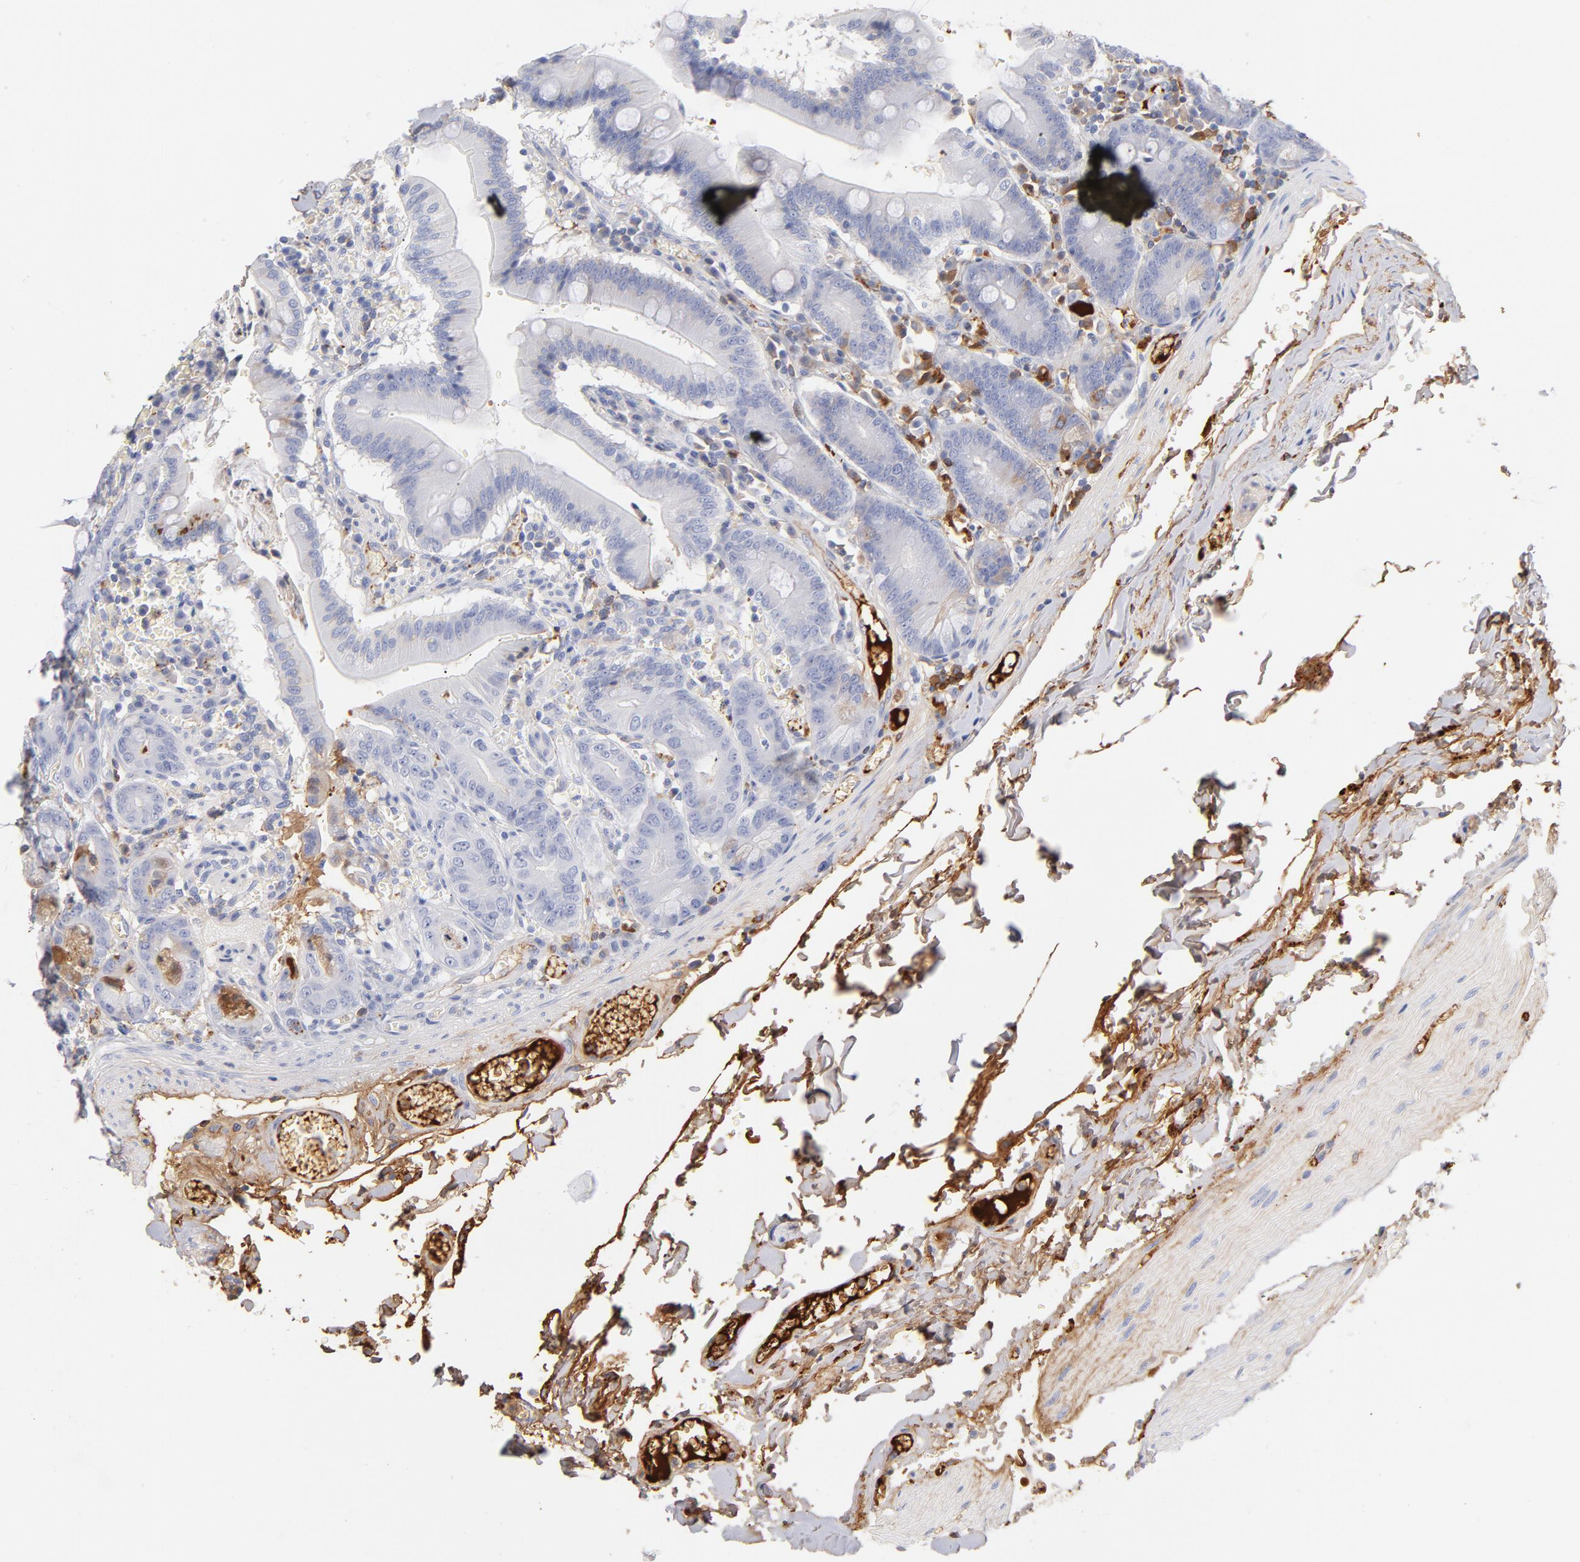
{"staining": {"intensity": "negative", "quantity": "none", "location": "none"}, "tissue": "small intestine", "cell_type": "Glandular cells", "image_type": "normal", "snomed": [{"axis": "morphology", "description": "Normal tissue, NOS"}, {"axis": "topography", "description": "Small intestine"}], "caption": "Glandular cells are negative for brown protein staining in normal small intestine. (DAB (3,3'-diaminobenzidine) immunohistochemistry (IHC) visualized using brightfield microscopy, high magnification).", "gene": "C3", "patient": {"sex": "male", "age": 71}}